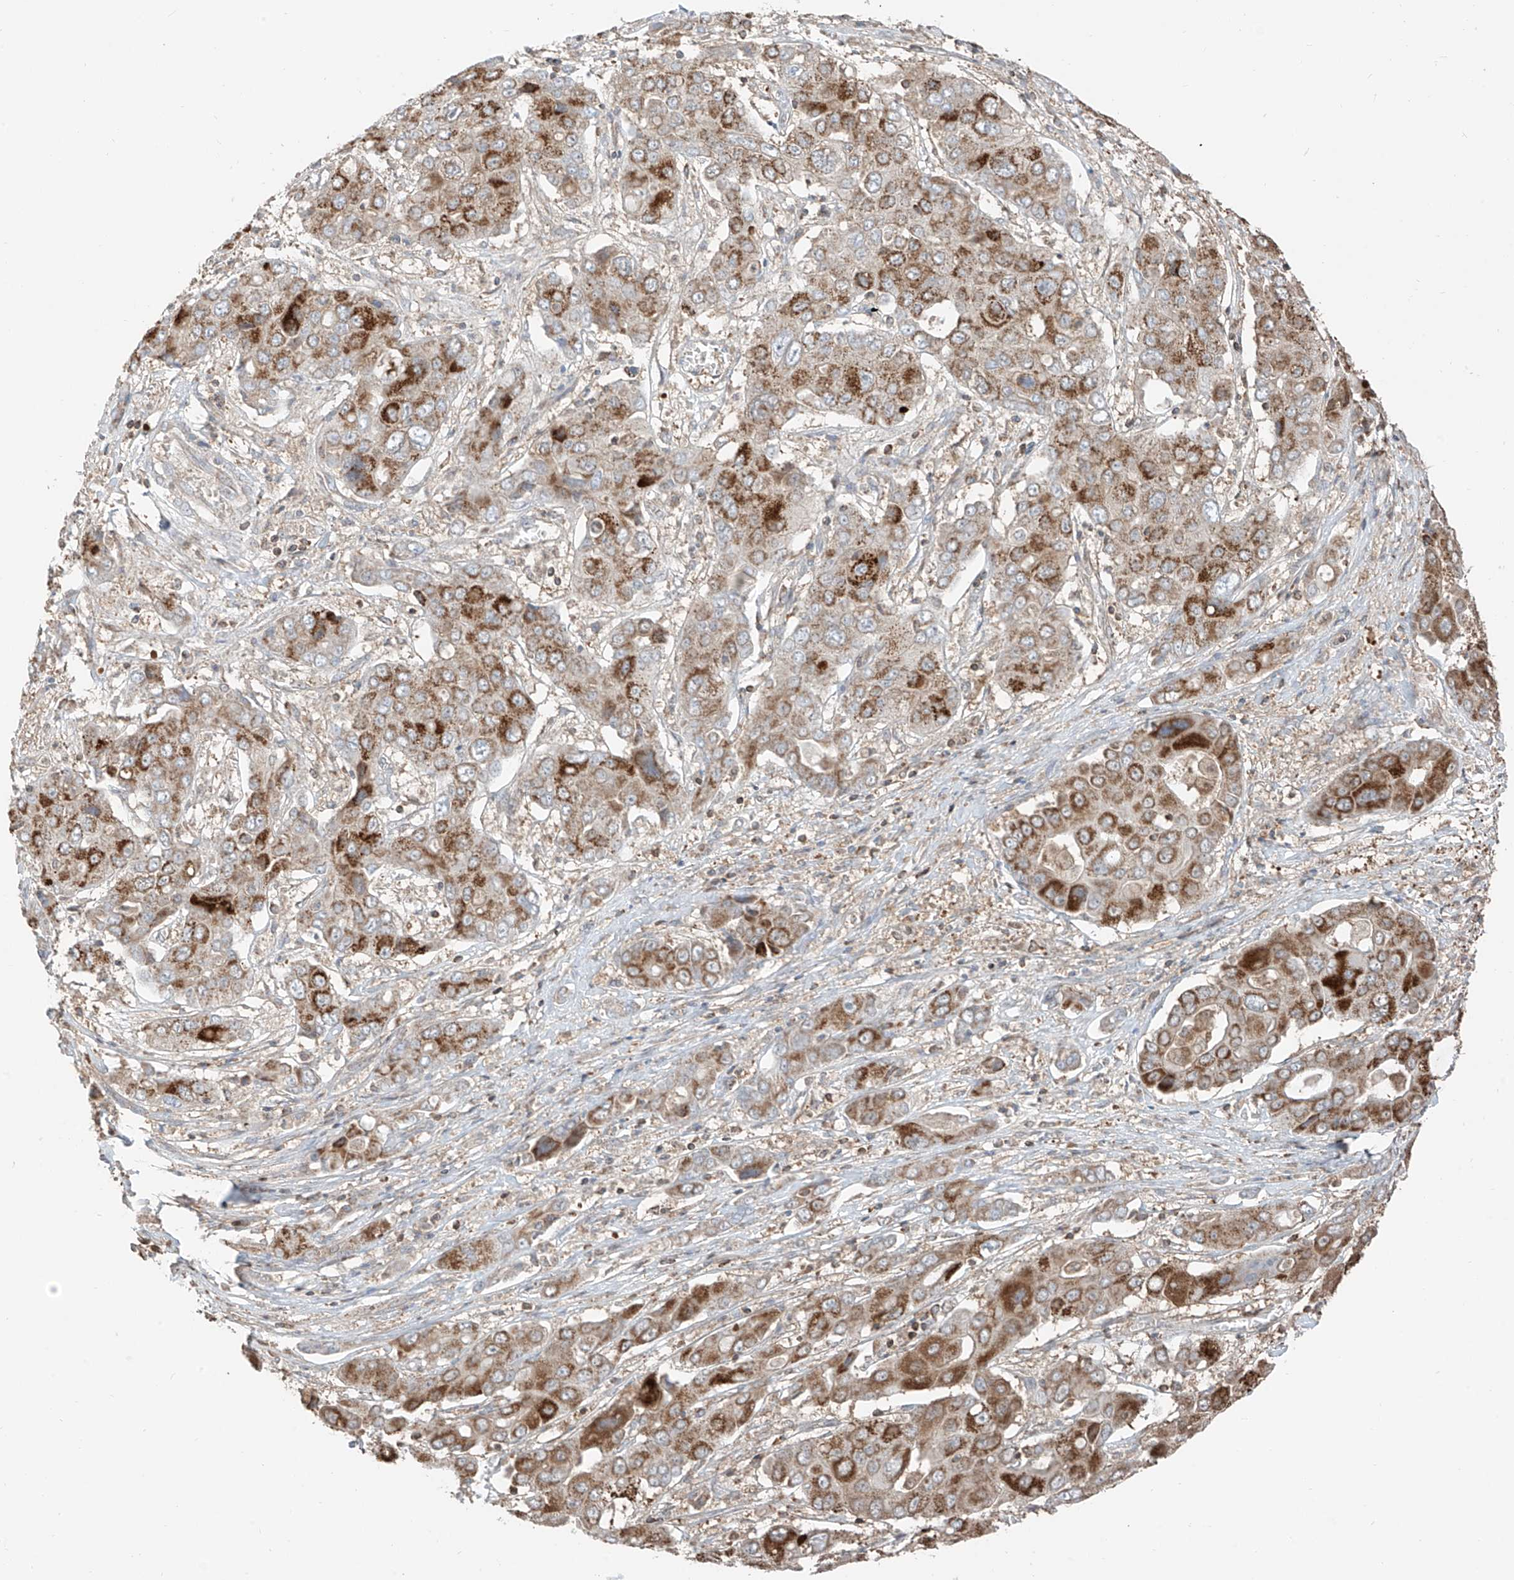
{"staining": {"intensity": "moderate", "quantity": ">75%", "location": "cytoplasmic/membranous"}, "tissue": "liver cancer", "cell_type": "Tumor cells", "image_type": "cancer", "snomed": [{"axis": "morphology", "description": "Cholangiocarcinoma"}, {"axis": "topography", "description": "Liver"}], "caption": "Cholangiocarcinoma (liver) tissue exhibits moderate cytoplasmic/membranous staining in approximately >75% of tumor cells, visualized by immunohistochemistry. The staining is performed using DAB brown chromogen to label protein expression. The nuclei are counter-stained blue using hematoxylin.", "gene": "ETHE1", "patient": {"sex": "male", "age": 67}}